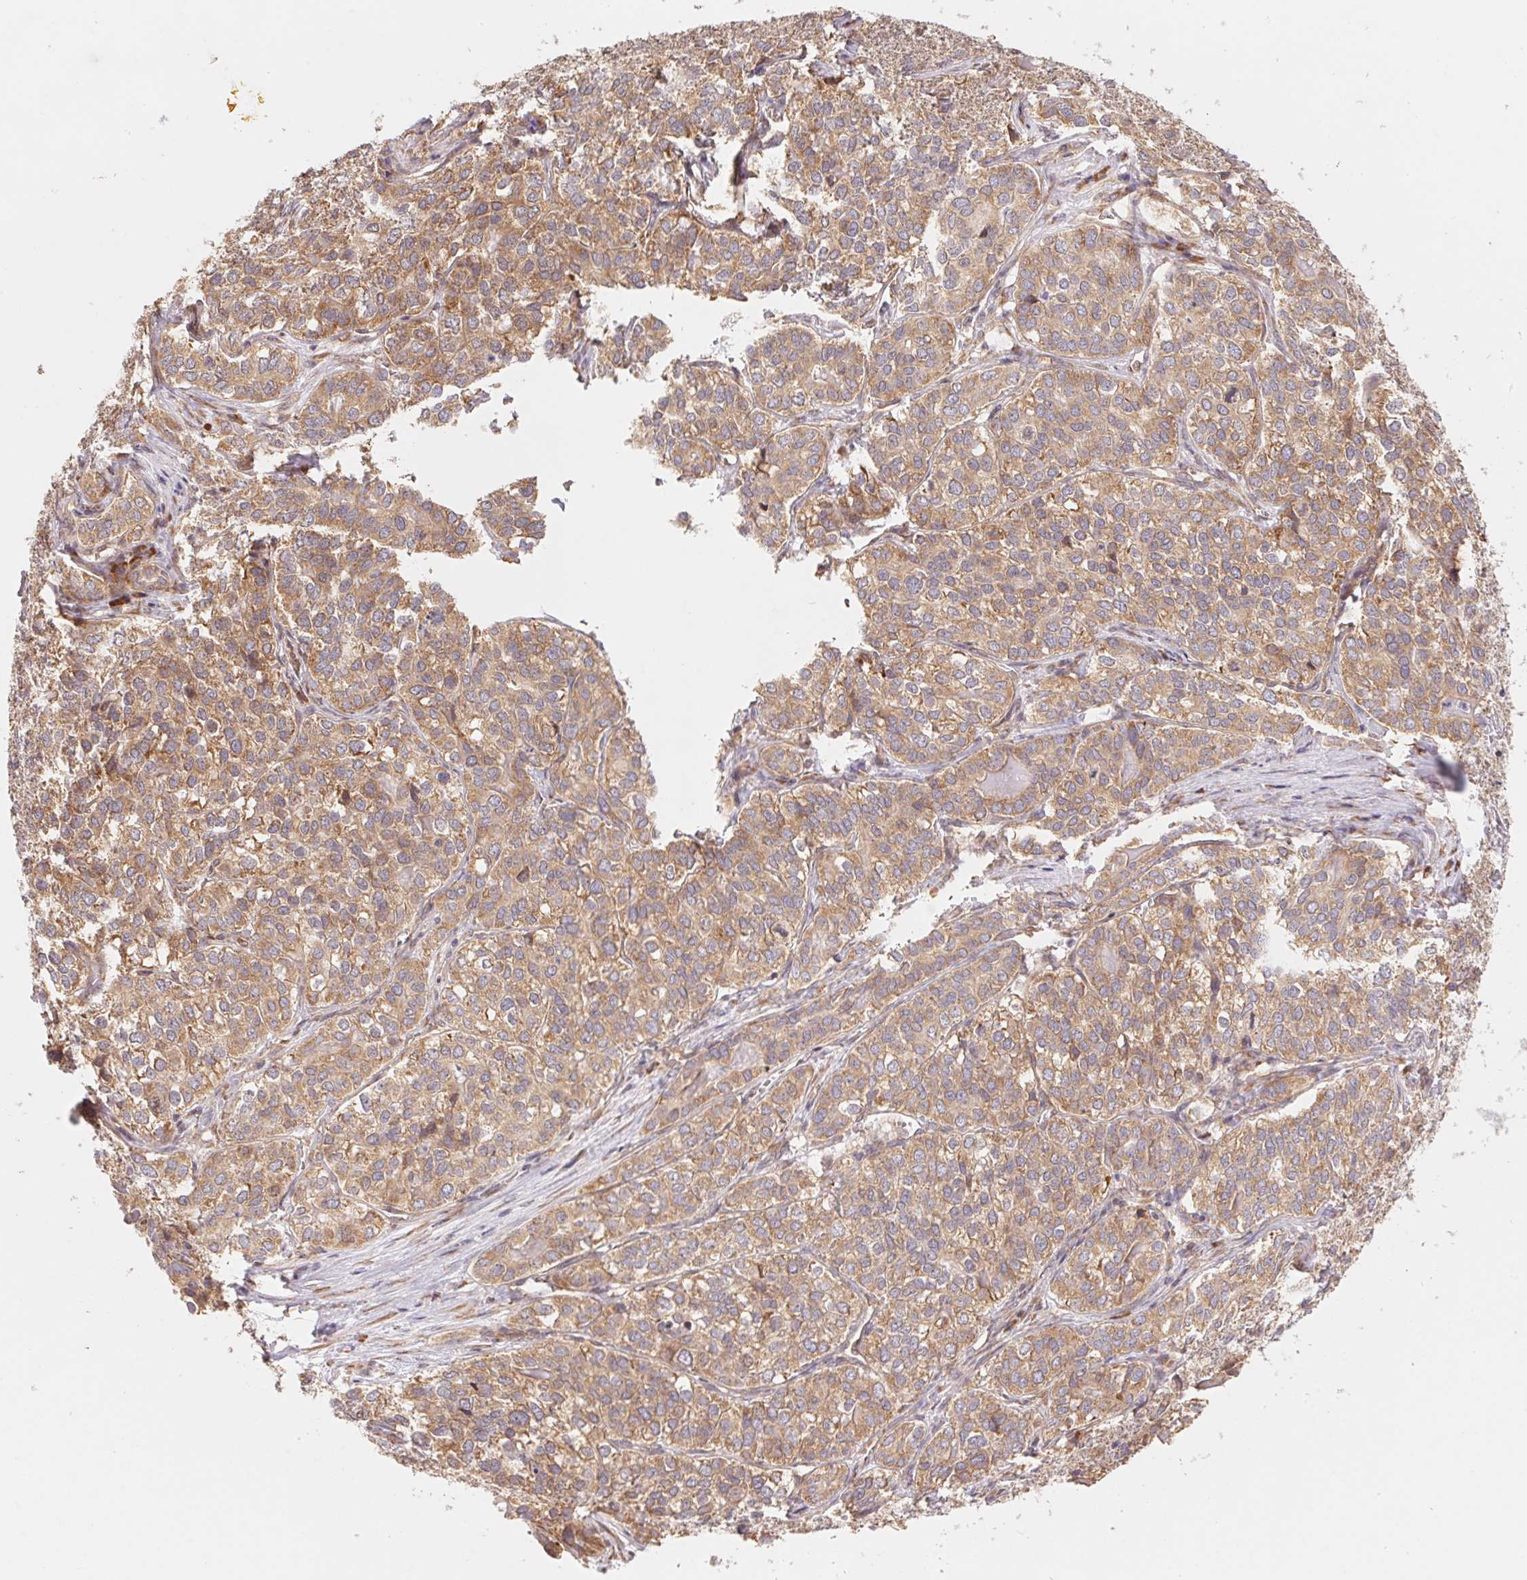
{"staining": {"intensity": "moderate", "quantity": ">75%", "location": "cytoplasmic/membranous"}, "tissue": "liver cancer", "cell_type": "Tumor cells", "image_type": "cancer", "snomed": [{"axis": "morphology", "description": "Cholangiocarcinoma"}, {"axis": "topography", "description": "Liver"}], "caption": "Protein expression by immunohistochemistry displays moderate cytoplasmic/membranous expression in about >75% of tumor cells in liver cancer (cholangiocarcinoma).", "gene": "RPL27A", "patient": {"sex": "male", "age": 56}}